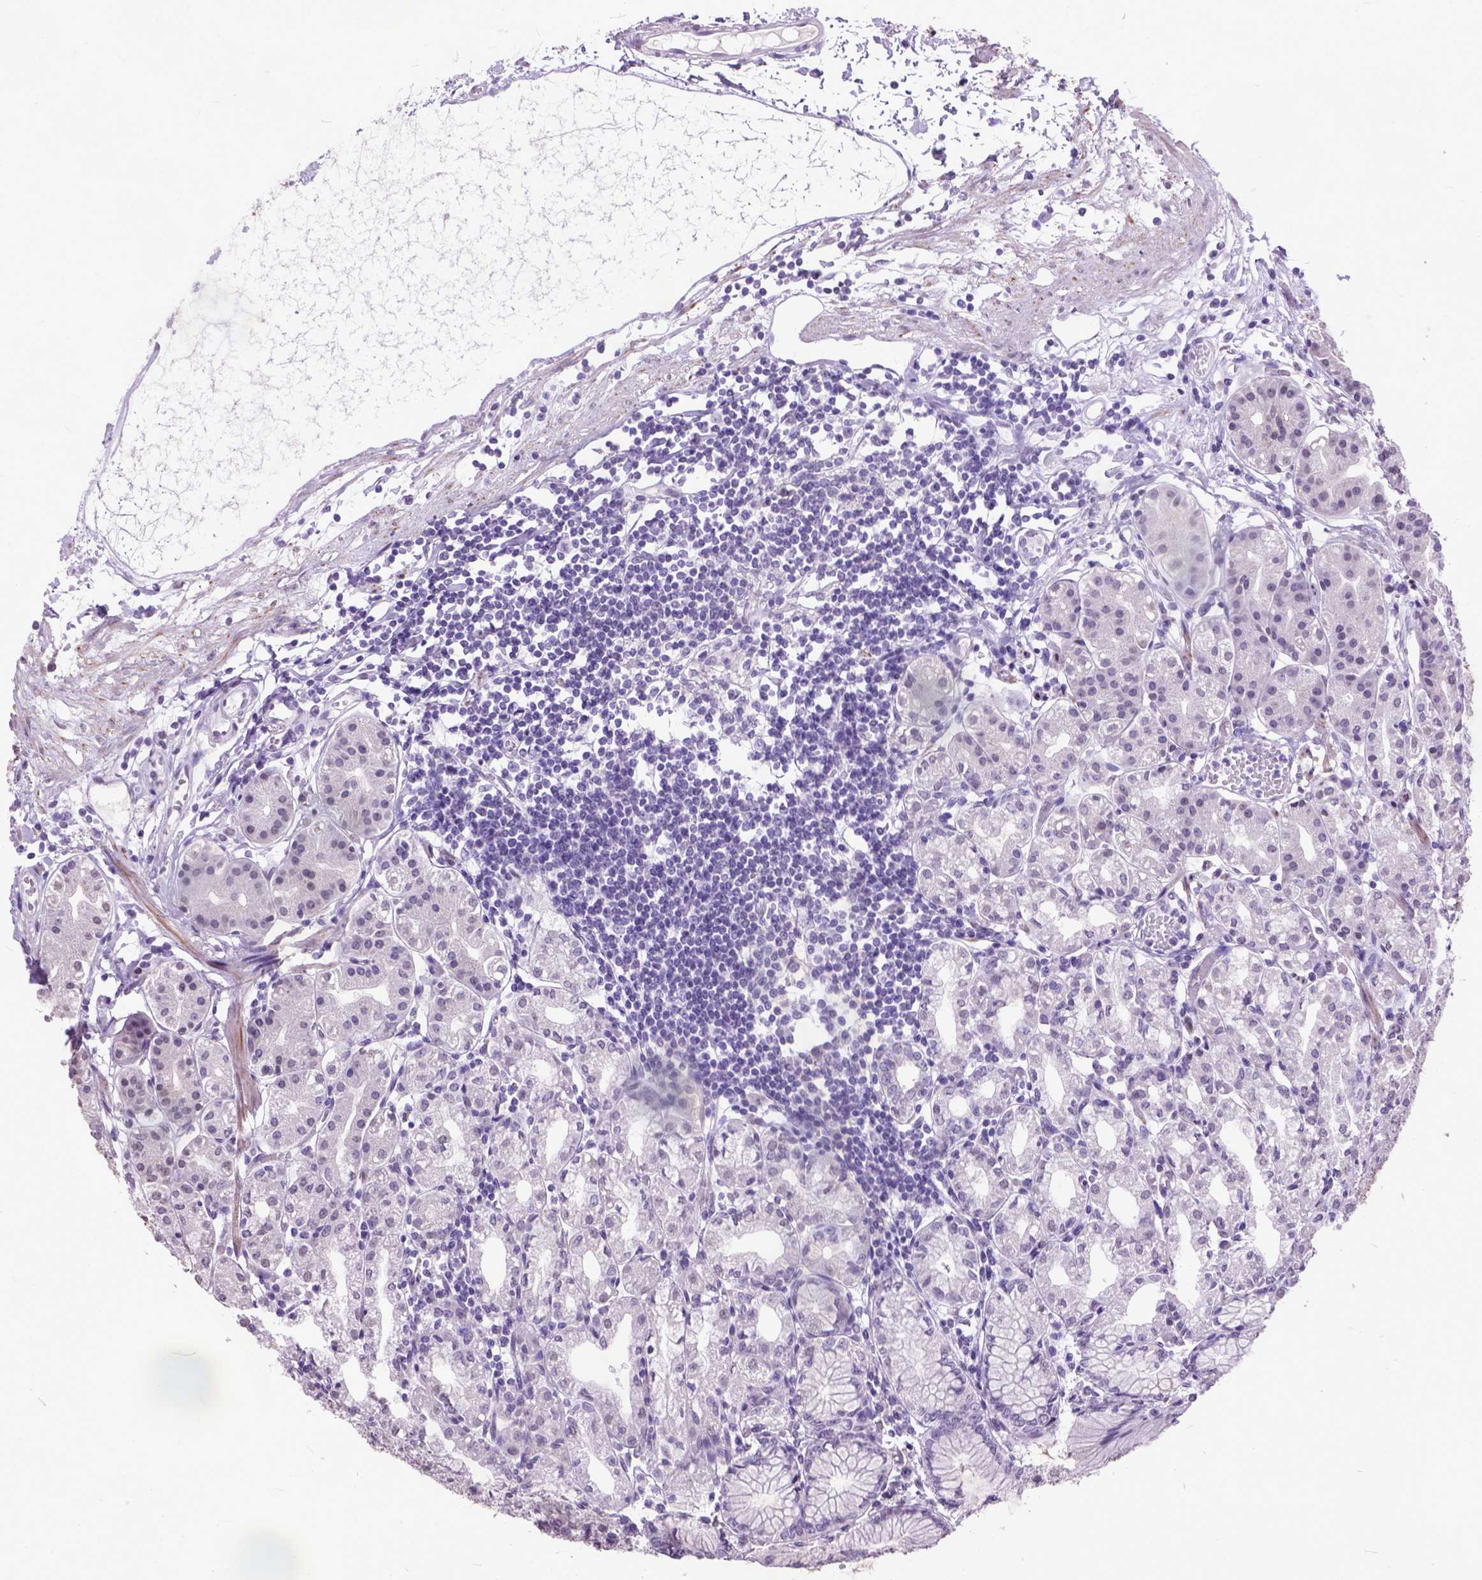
{"staining": {"intensity": "negative", "quantity": "none", "location": "none"}, "tissue": "stomach", "cell_type": "Glandular cells", "image_type": "normal", "snomed": [{"axis": "morphology", "description": "Normal tissue, NOS"}, {"axis": "topography", "description": "Skeletal muscle"}, {"axis": "topography", "description": "Stomach"}], "caption": "Protein analysis of normal stomach shows no significant expression in glandular cells.", "gene": "MARCHF10", "patient": {"sex": "female", "age": 57}}